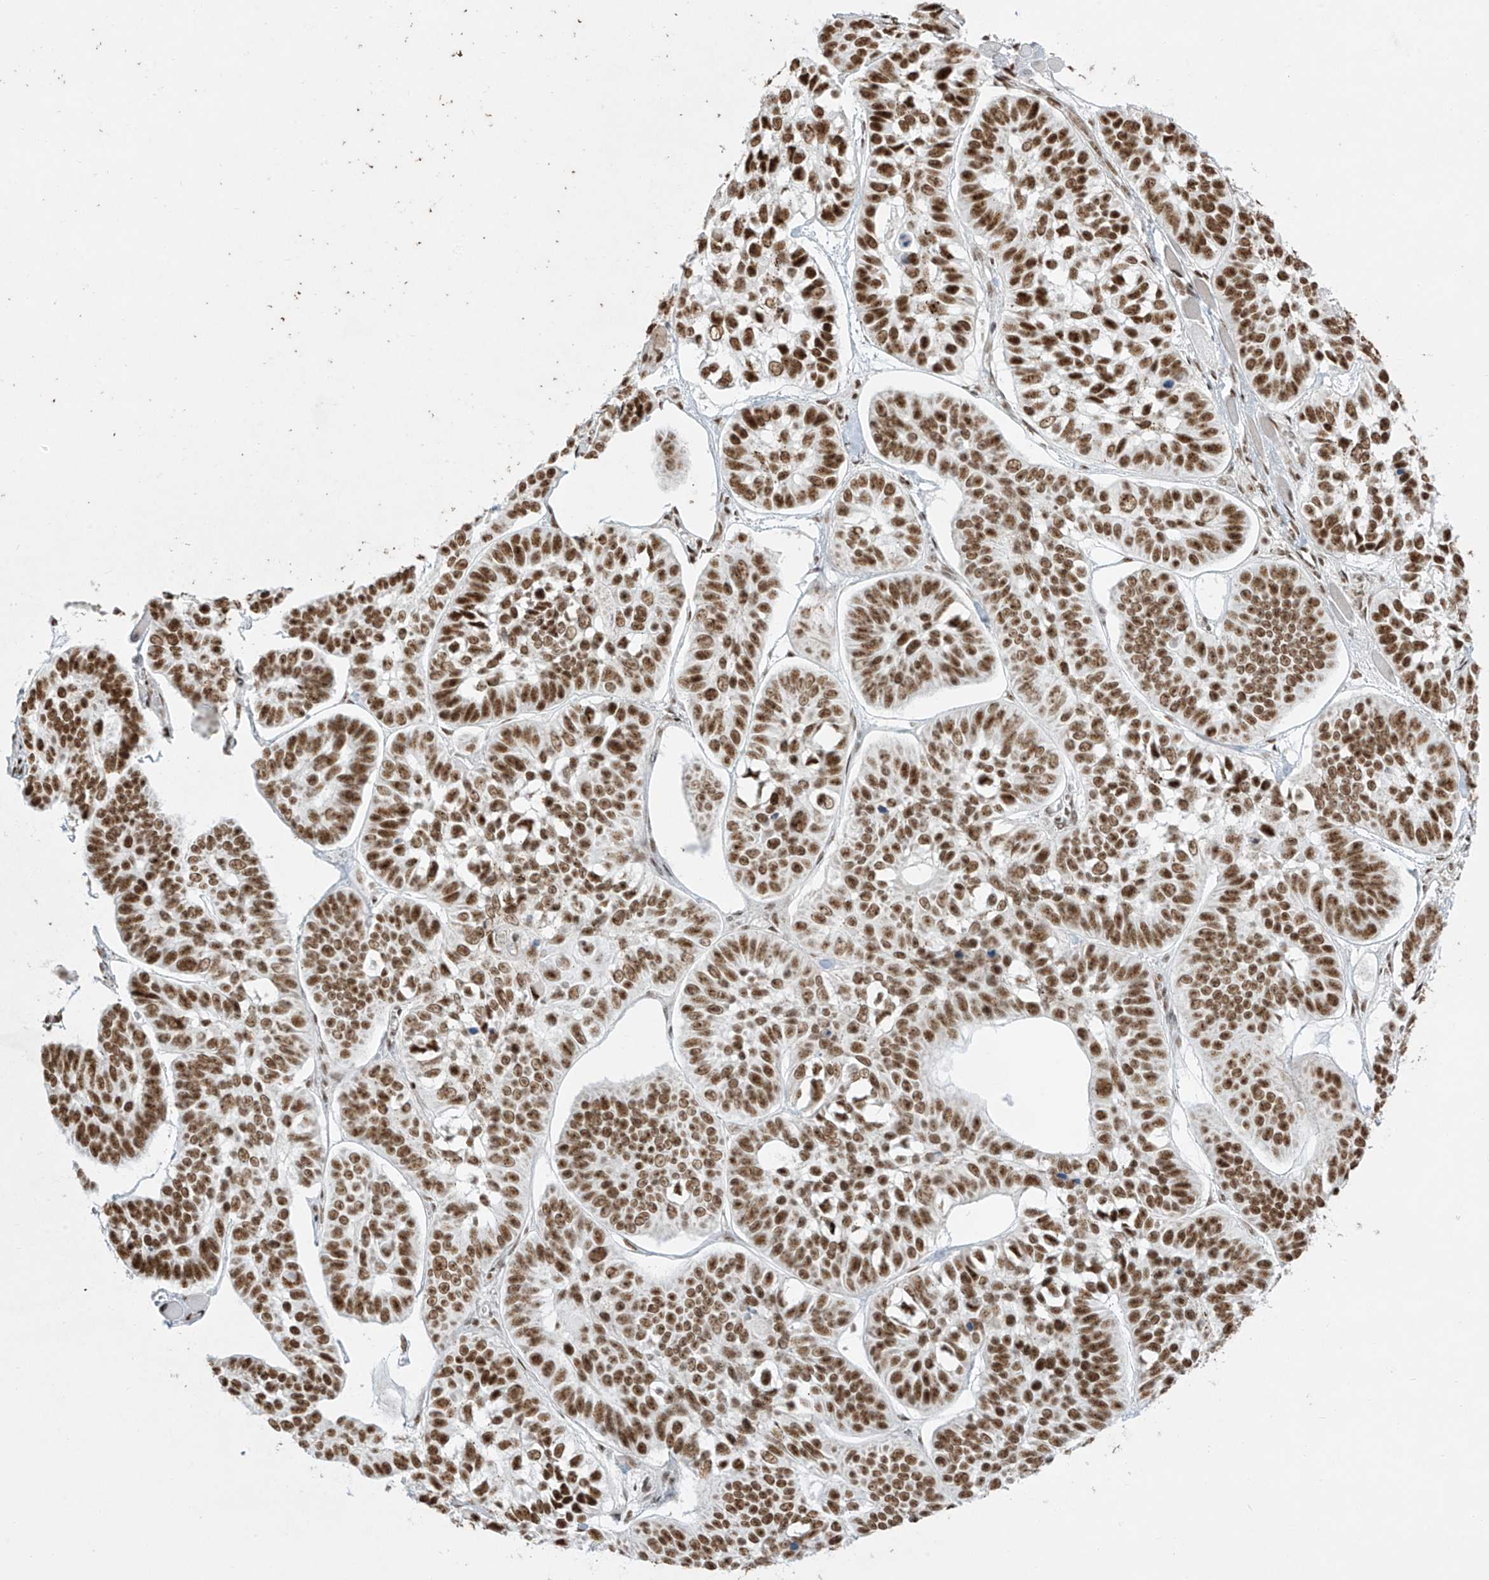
{"staining": {"intensity": "strong", "quantity": ">75%", "location": "nuclear"}, "tissue": "skin cancer", "cell_type": "Tumor cells", "image_type": "cancer", "snomed": [{"axis": "morphology", "description": "Basal cell carcinoma"}, {"axis": "topography", "description": "Skin"}], "caption": "Basal cell carcinoma (skin) stained with a protein marker reveals strong staining in tumor cells.", "gene": "MS4A6A", "patient": {"sex": "male", "age": 62}}